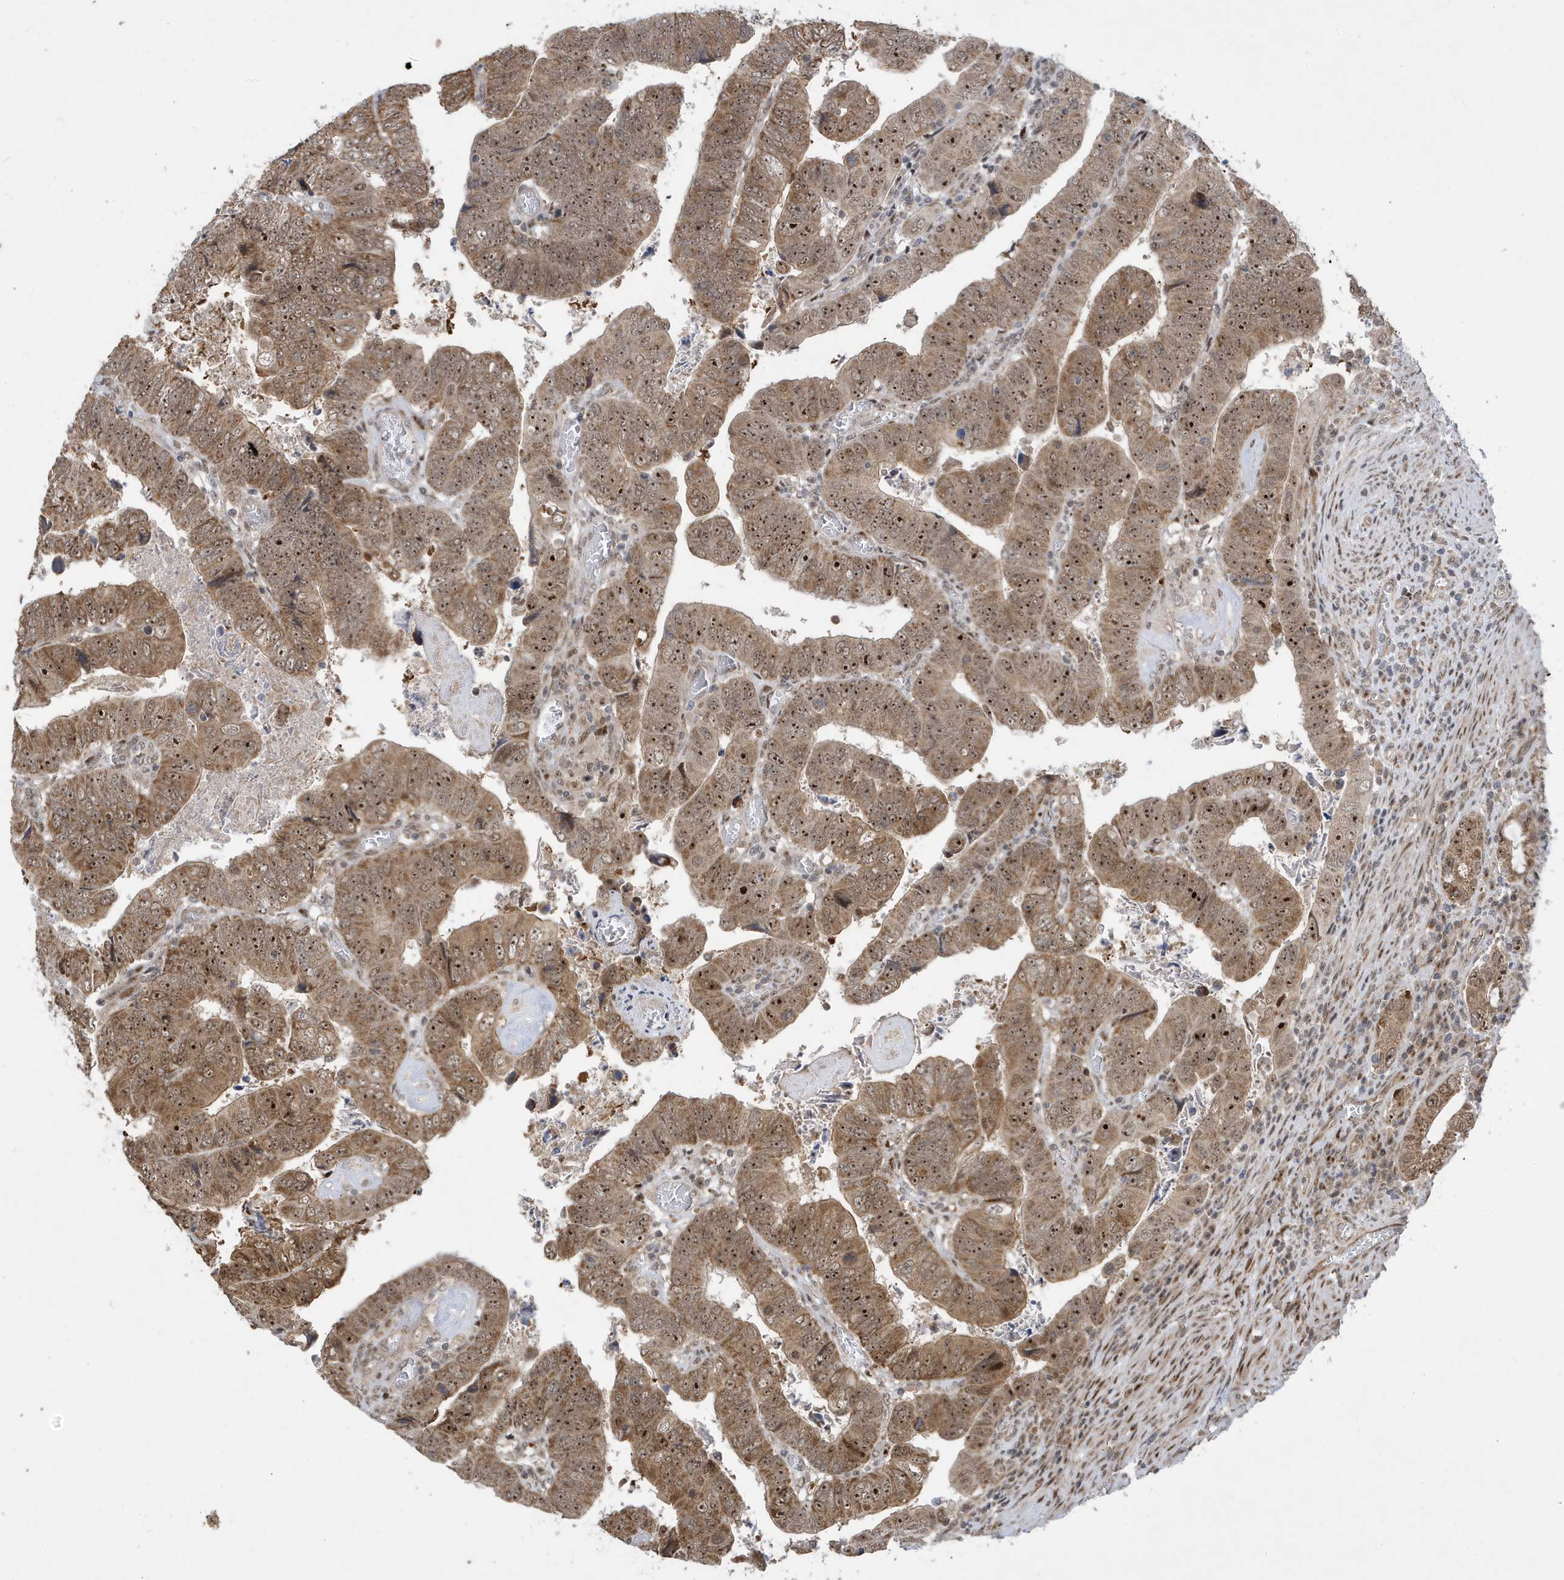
{"staining": {"intensity": "moderate", "quantity": ">75%", "location": "cytoplasmic/membranous,nuclear"}, "tissue": "colorectal cancer", "cell_type": "Tumor cells", "image_type": "cancer", "snomed": [{"axis": "morphology", "description": "Normal tissue, NOS"}, {"axis": "morphology", "description": "Adenocarcinoma, NOS"}, {"axis": "topography", "description": "Rectum"}], "caption": "DAB immunohistochemical staining of human colorectal cancer exhibits moderate cytoplasmic/membranous and nuclear protein staining in approximately >75% of tumor cells.", "gene": "FAM9B", "patient": {"sex": "female", "age": 65}}